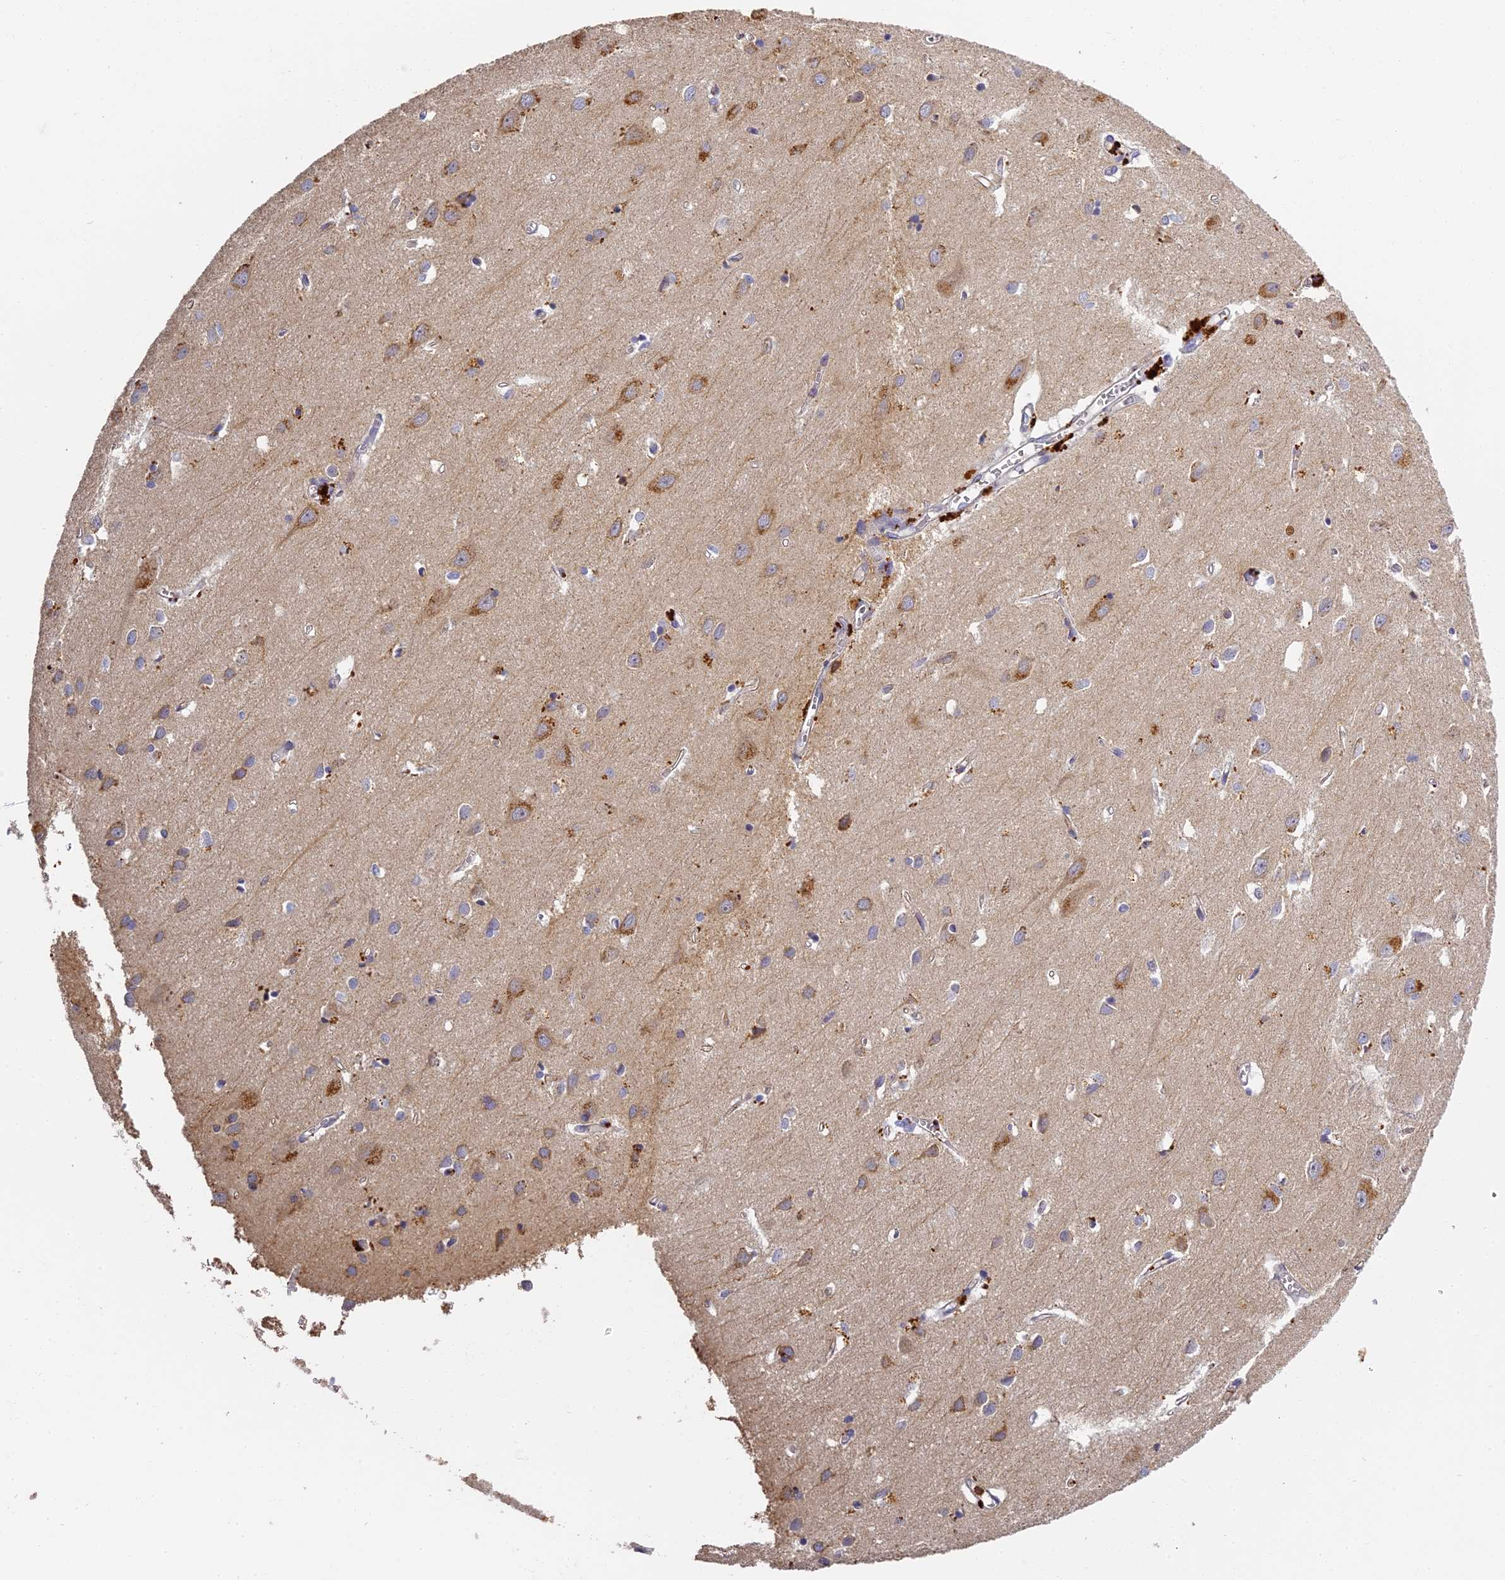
{"staining": {"intensity": "negative", "quantity": "none", "location": "none"}, "tissue": "cerebral cortex", "cell_type": "Endothelial cells", "image_type": "normal", "snomed": [{"axis": "morphology", "description": "Normal tissue, NOS"}, {"axis": "topography", "description": "Cerebral cortex"}], "caption": "Immunohistochemical staining of unremarkable cerebral cortex exhibits no significant staining in endothelial cells. (Stains: DAB (3,3'-diaminobenzidine) immunohistochemistry (IHC) with hematoxylin counter stain, Microscopy: brightfield microscopy at high magnification).", "gene": "AP4E1", "patient": {"sex": "female", "age": 64}}